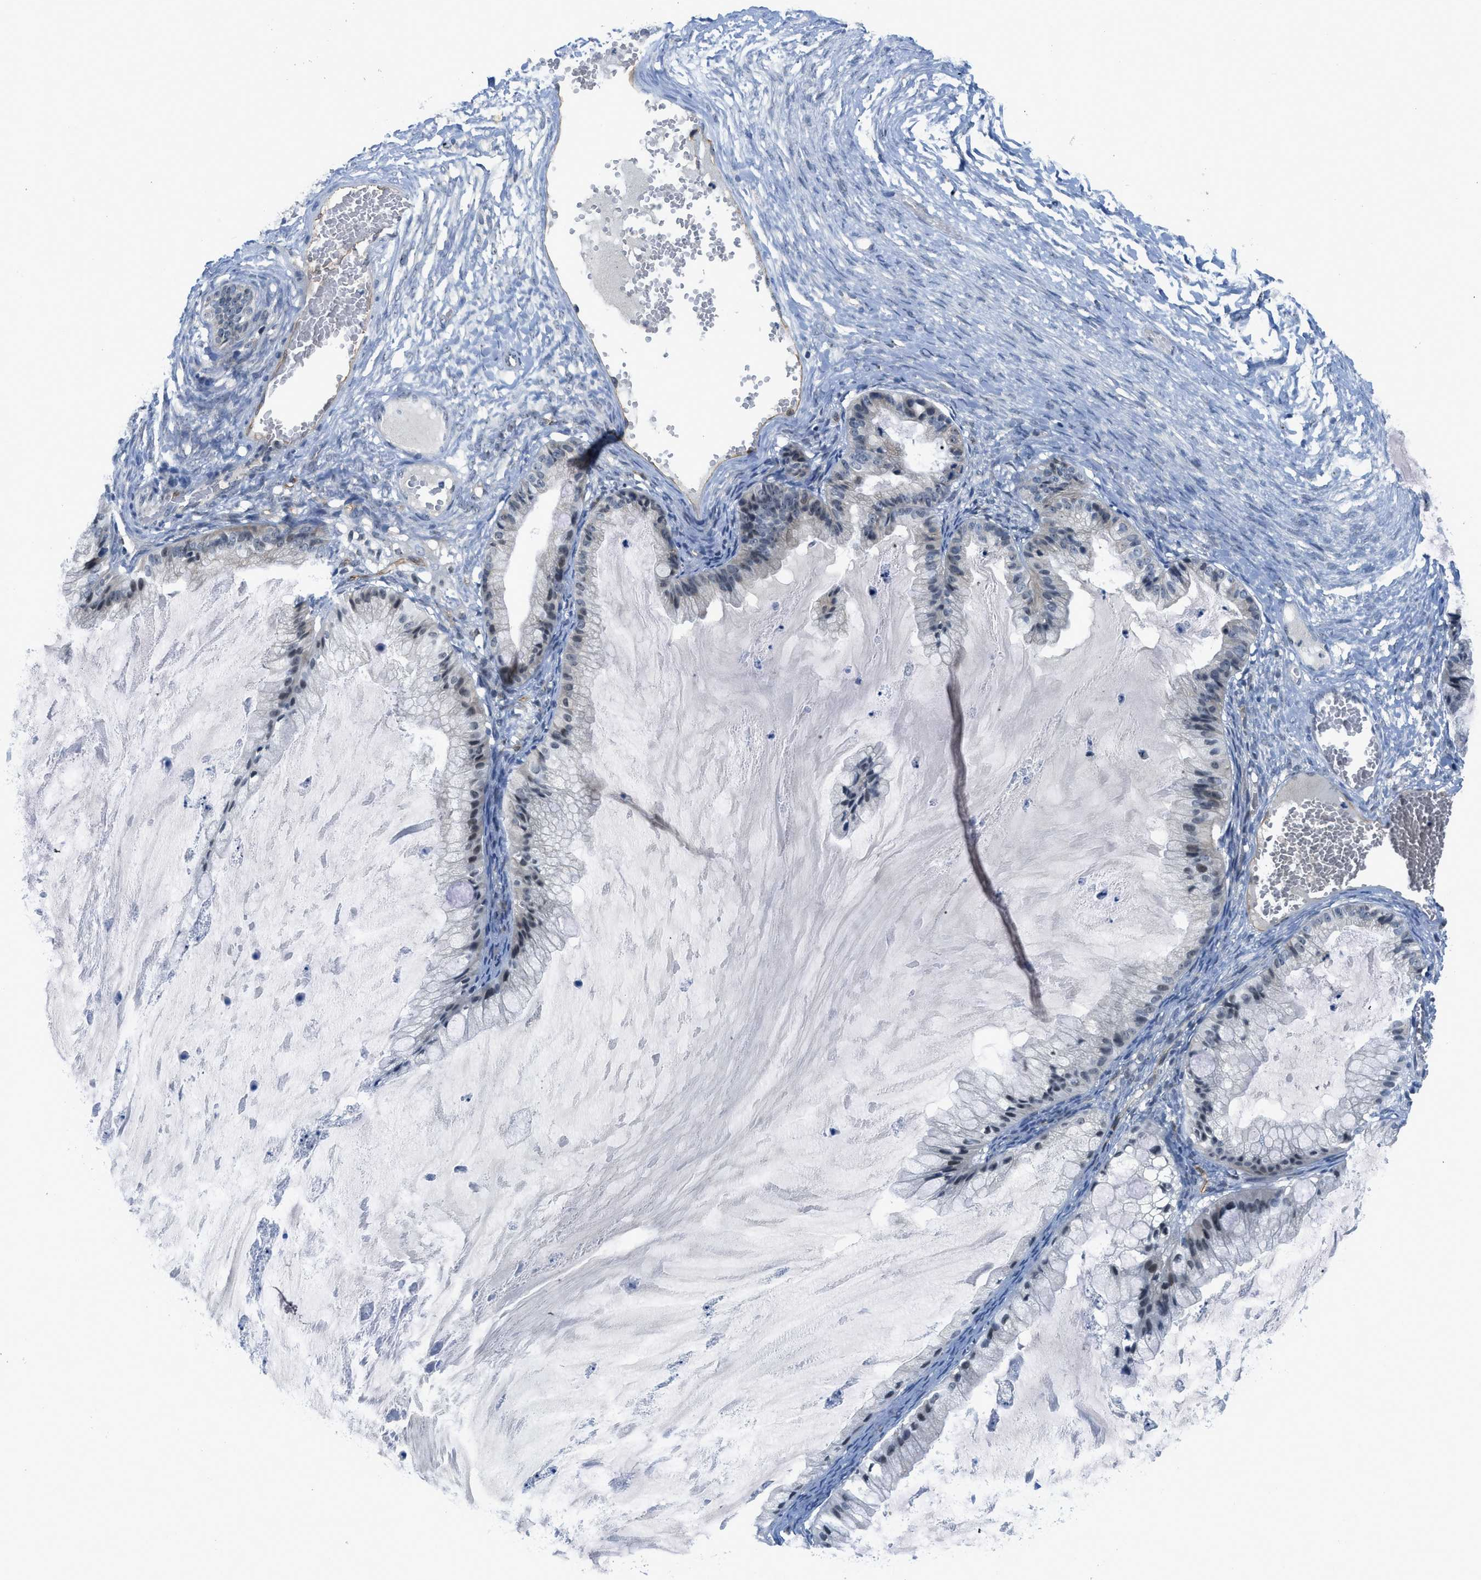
{"staining": {"intensity": "negative", "quantity": "none", "location": "none"}, "tissue": "ovarian cancer", "cell_type": "Tumor cells", "image_type": "cancer", "snomed": [{"axis": "morphology", "description": "Cystadenocarcinoma, mucinous, NOS"}, {"axis": "topography", "description": "Ovary"}], "caption": "High magnification brightfield microscopy of mucinous cystadenocarcinoma (ovarian) stained with DAB (brown) and counterstained with hematoxylin (blue): tumor cells show no significant staining.", "gene": "SLCO2A1", "patient": {"sex": "female", "age": 57}}